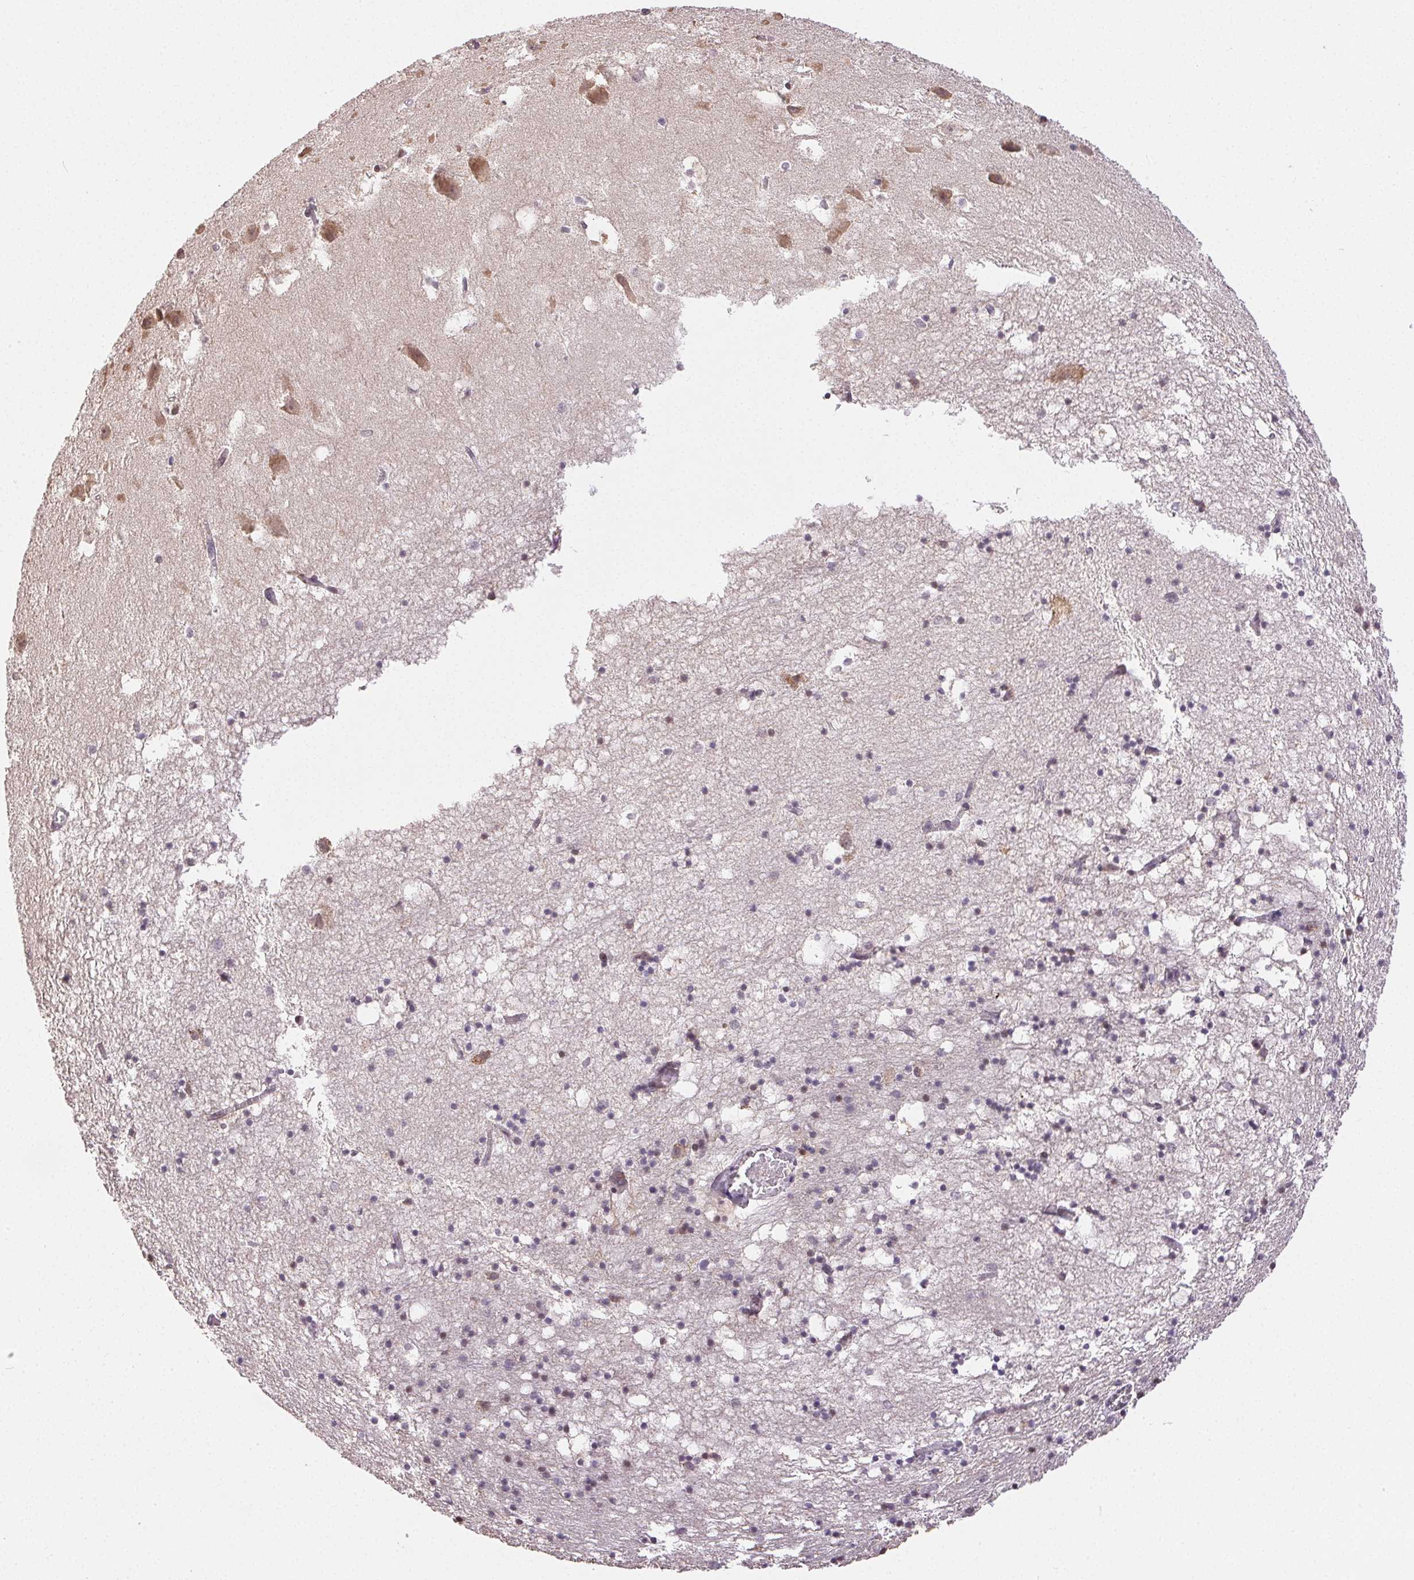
{"staining": {"intensity": "weak", "quantity": "<25%", "location": "cytoplasmic/membranous"}, "tissue": "hippocampus", "cell_type": "Glial cells", "image_type": "normal", "snomed": [{"axis": "morphology", "description": "Normal tissue, NOS"}, {"axis": "topography", "description": "Hippocampus"}], "caption": "Immunohistochemistry (IHC) micrograph of benign hippocampus: hippocampus stained with DAB shows no significant protein expression in glial cells. (DAB (3,3'-diaminobenzidine) IHC with hematoxylin counter stain).", "gene": "MAPKAPK2", "patient": {"sex": "male", "age": 58}}